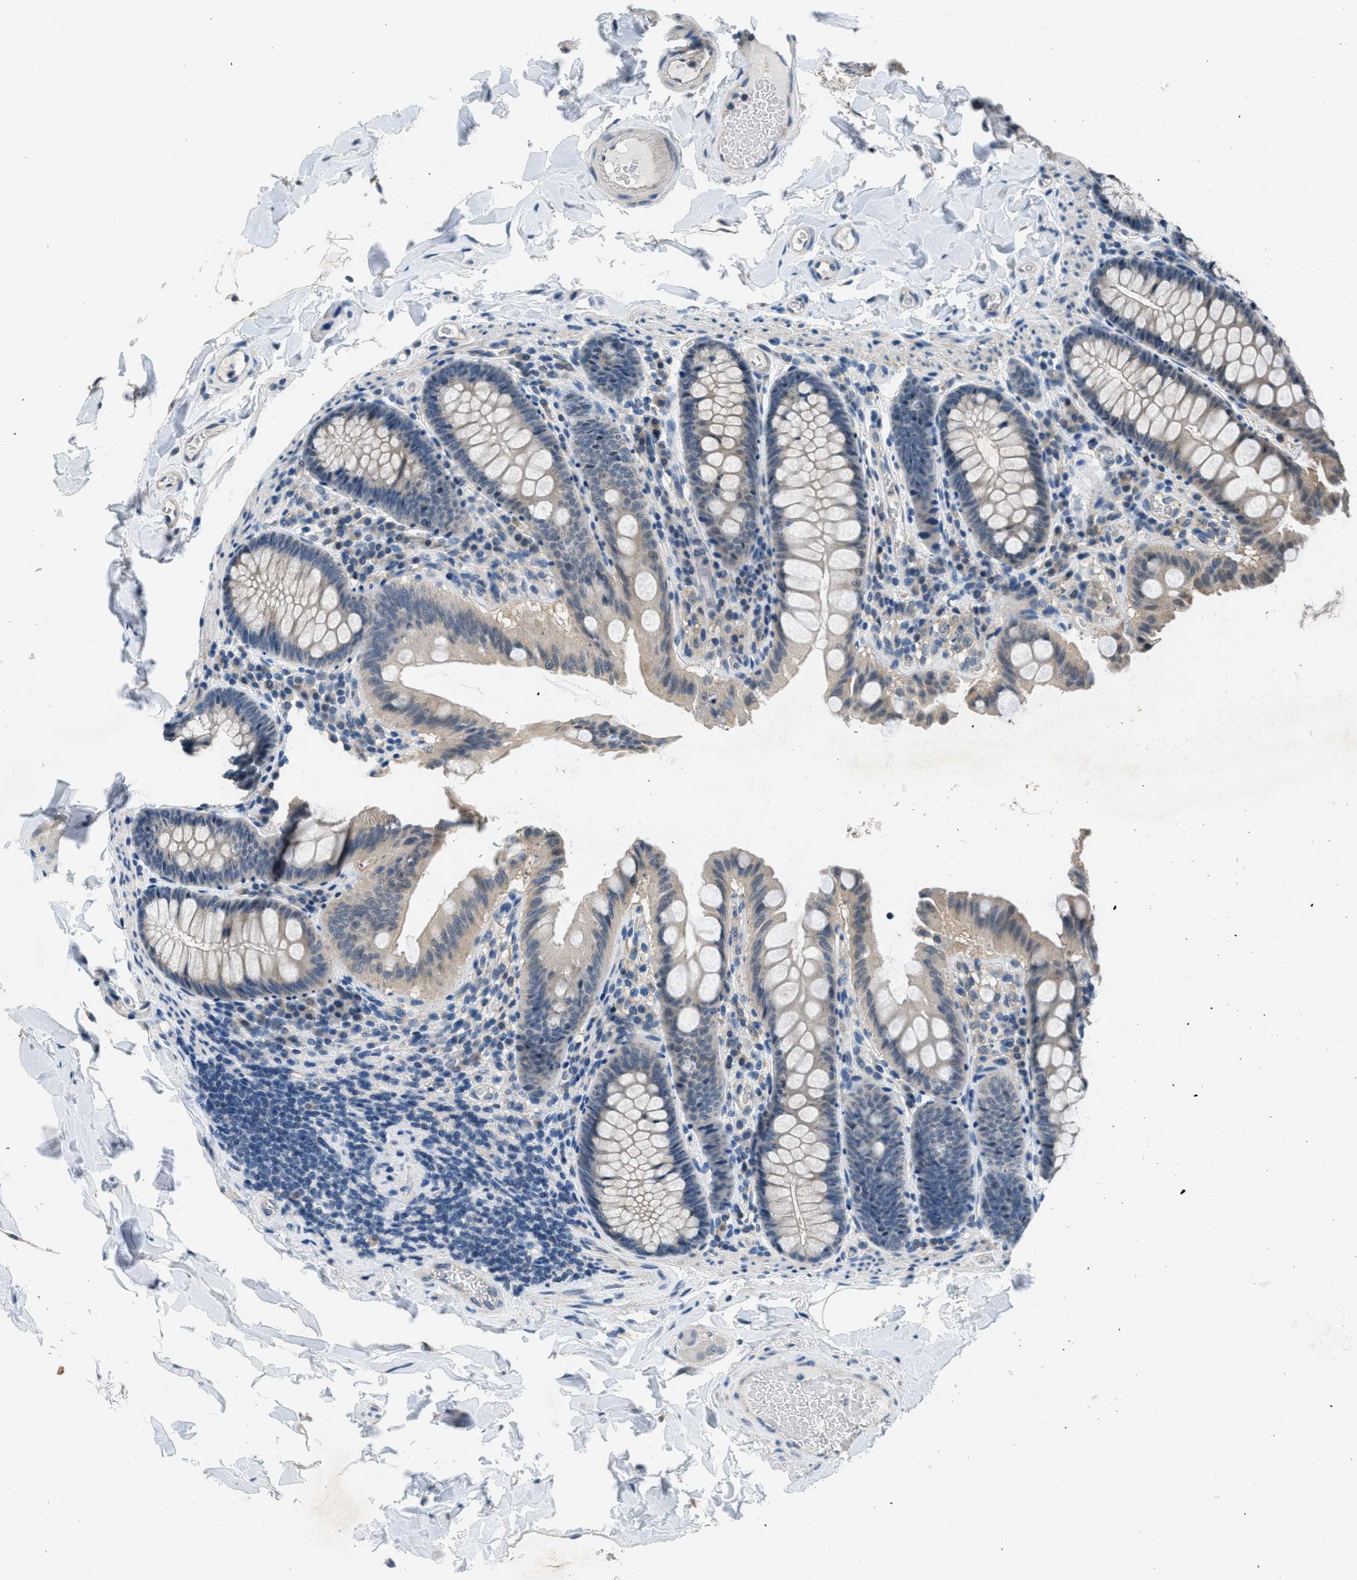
{"staining": {"intensity": "negative", "quantity": "none", "location": "none"}, "tissue": "colon", "cell_type": "Endothelial cells", "image_type": "normal", "snomed": [{"axis": "morphology", "description": "Normal tissue, NOS"}, {"axis": "topography", "description": "Colon"}], "caption": "There is no significant expression in endothelial cells of colon. (Stains: DAB (3,3'-diaminobenzidine) immunohistochemistry (IHC) with hematoxylin counter stain, Microscopy: brightfield microscopy at high magnification).", "gene": "NAT1", "patient": {"sex": "female", "age": 61}}